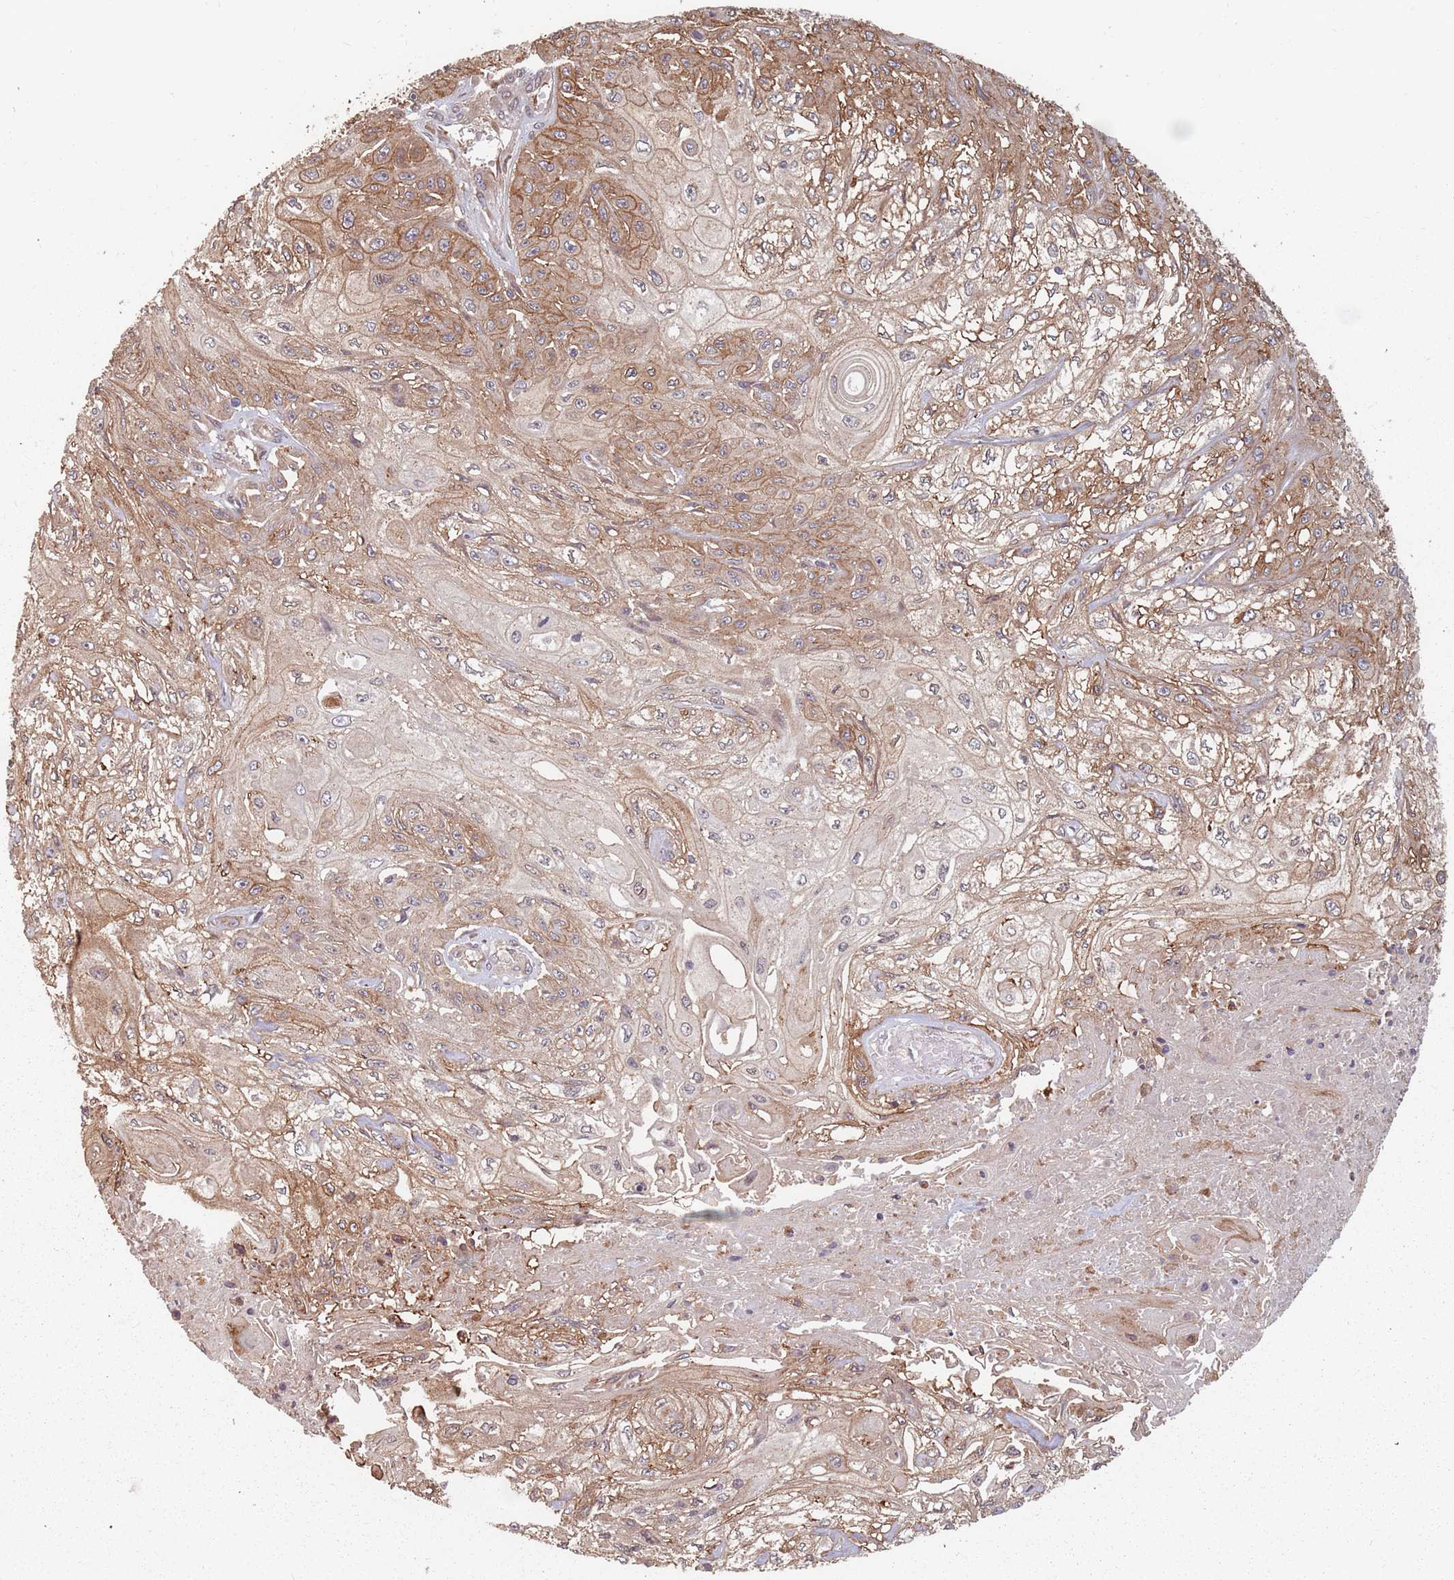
{"staining": {"intensity": "moderate", "quantity": "25%-75%", "location": "cytoplasmic/membranous"}, "tissue": "skin cancer", "cell_type": "Tumor cells", "image_type": "cancer", "snomed": [{"axis": "morphology", "description": "Squamous cell carcinoma, NOS"}, {"axis": "morphology", "description": "Squamous cell carcinoma, metastatic, NOS"}, {"axis": "topography", "description": "Skin"}, {"axis": "topography", "description": "Lymph node"}], "caption": "Immunohistochemistry (IHC) image of neoplastic tissue: squamous cell carcinoma (skin) stained using immunohistochemistry demonstrates medium levels of moderate protein expression localized specifically in the cytoplasmic/membranous of tumor cells, appearing as a cytoplasmic/membranous brown color.", "gene": "C3orf14", "patient": {"sex": "male", "age": 75}}